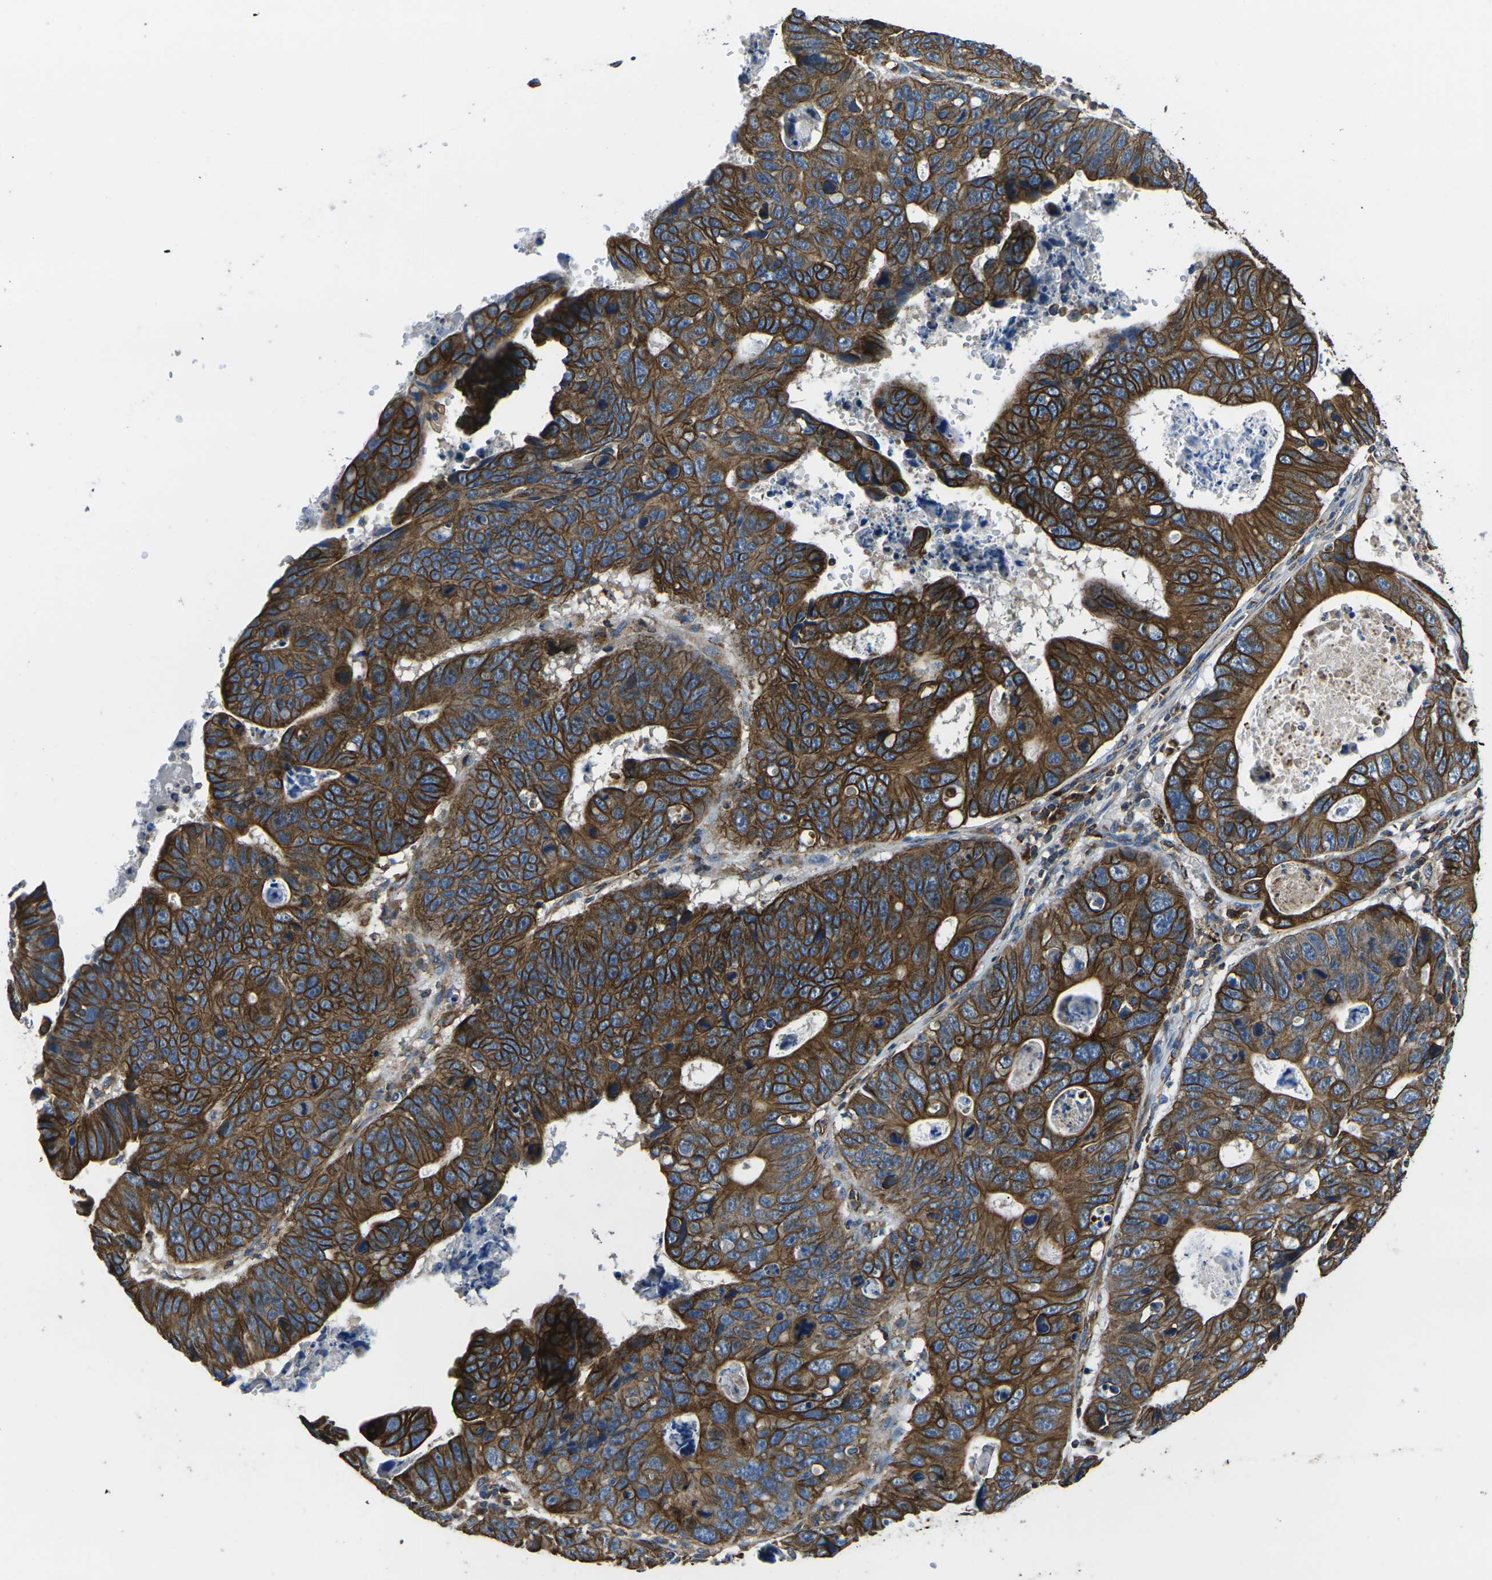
{"staining": {"intensity": "strong", "quantity": ">75%", "location": "cytoplasmic/membranous"}, "tissue": "stomach cancer", "cell_type": "Tumor cells", "image_type": "cancer", "snomed": [{"axis": "morphology", "description": "Adenocarcinoma, NOS"}, {"axis": "topography", "description": "Stomach"}], "caption": "The image shows immunohistochemical staining of stomach cancer (adenocarcinoma). There is strong cytoplasmic/membranous positivity is appreciated in approximately >75% of tumor cells.", "gene": "KCNJ15", "patient": {"sex": "male", "age": 59}}